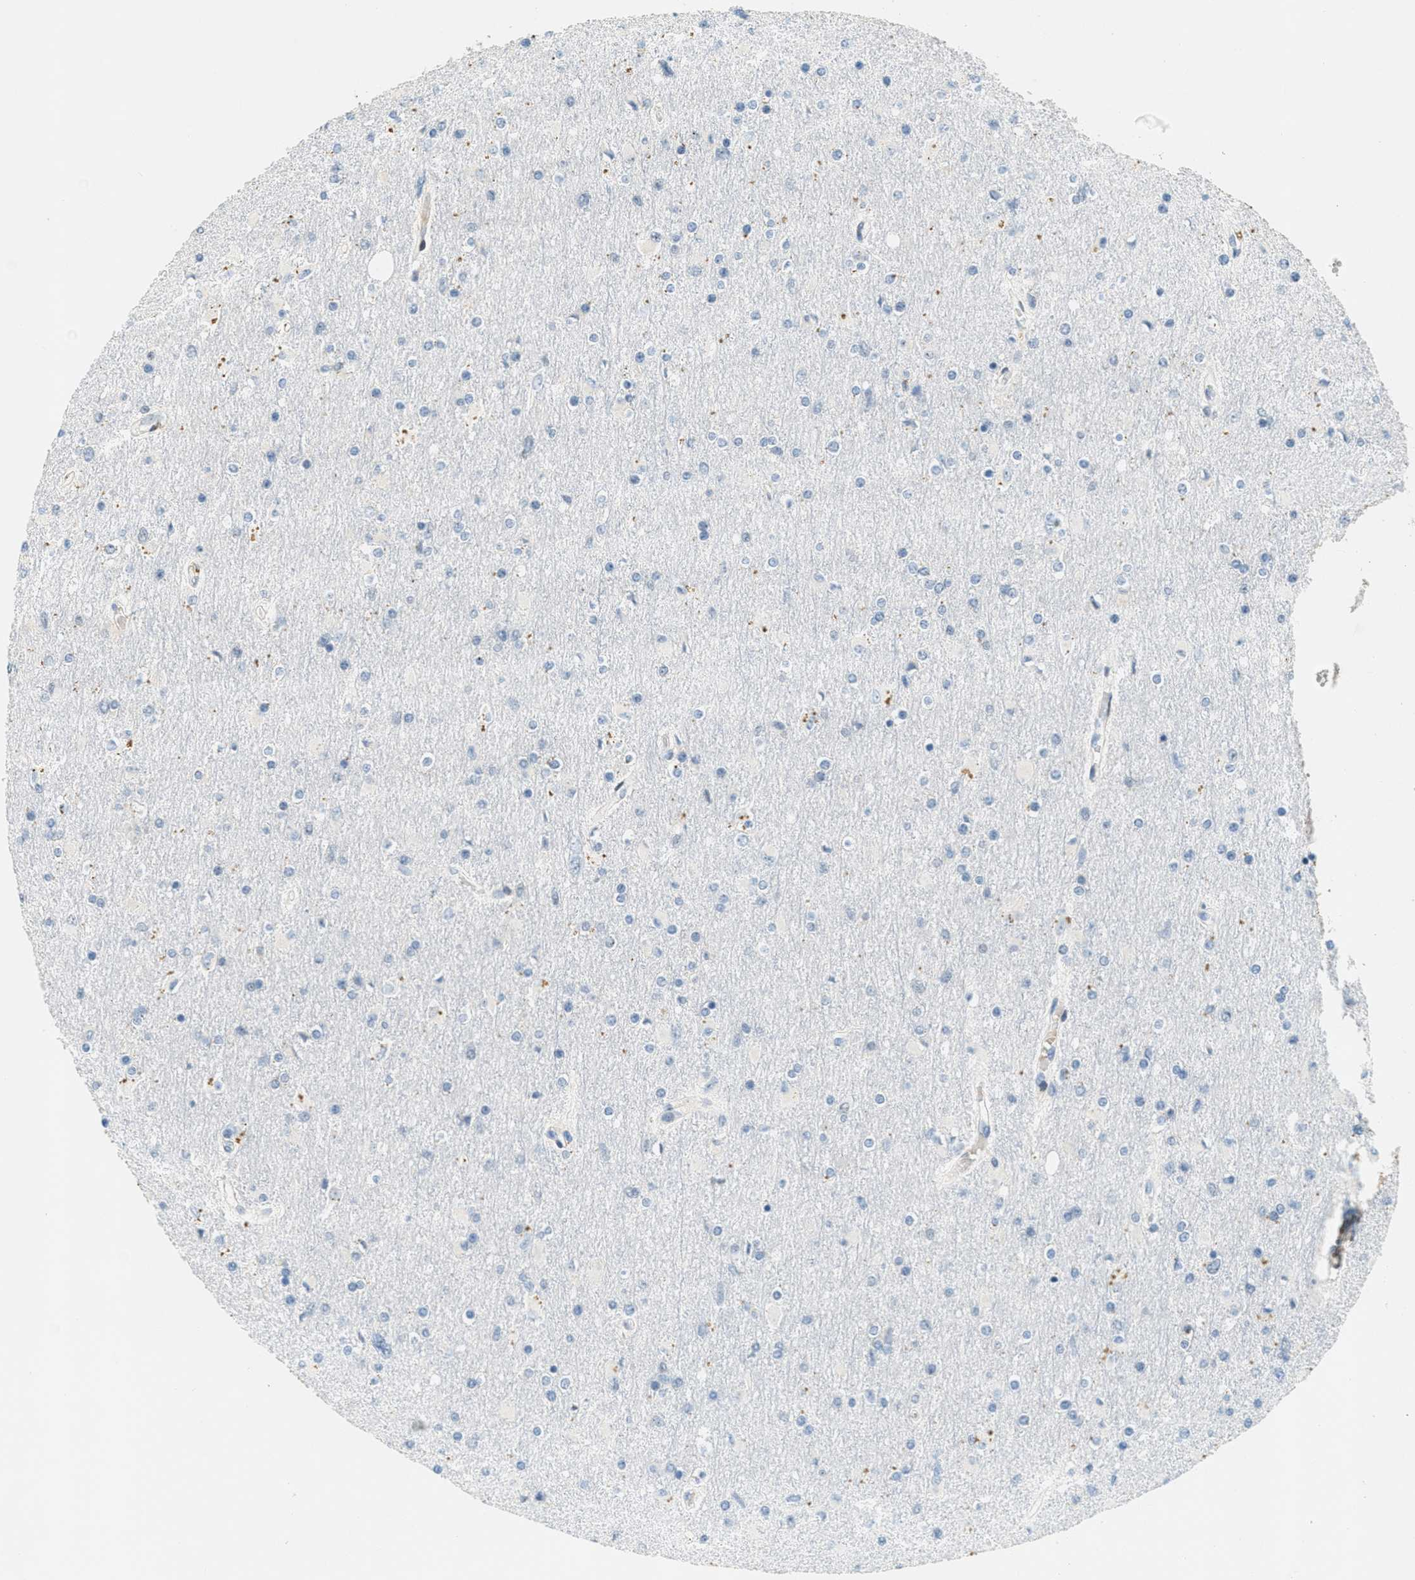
{"staining": {"intensity": "negative", "quantity": "none", "location": "none"}, "tissue": "glioma", "cell_type": "Tumor cells", "image_type": "cancer", "snomed": [{"axis": "morphology", "description": "Glioma, malignant, High grade"}, {"axis": "topography", "description": "Cerebral cortex"}], "caption": "A photomicrograph of glioma stained for a protein reveals no brown staining in tumor cells.", "gene": "DDX47", "patient": {"sex": "female", "age": 36}}